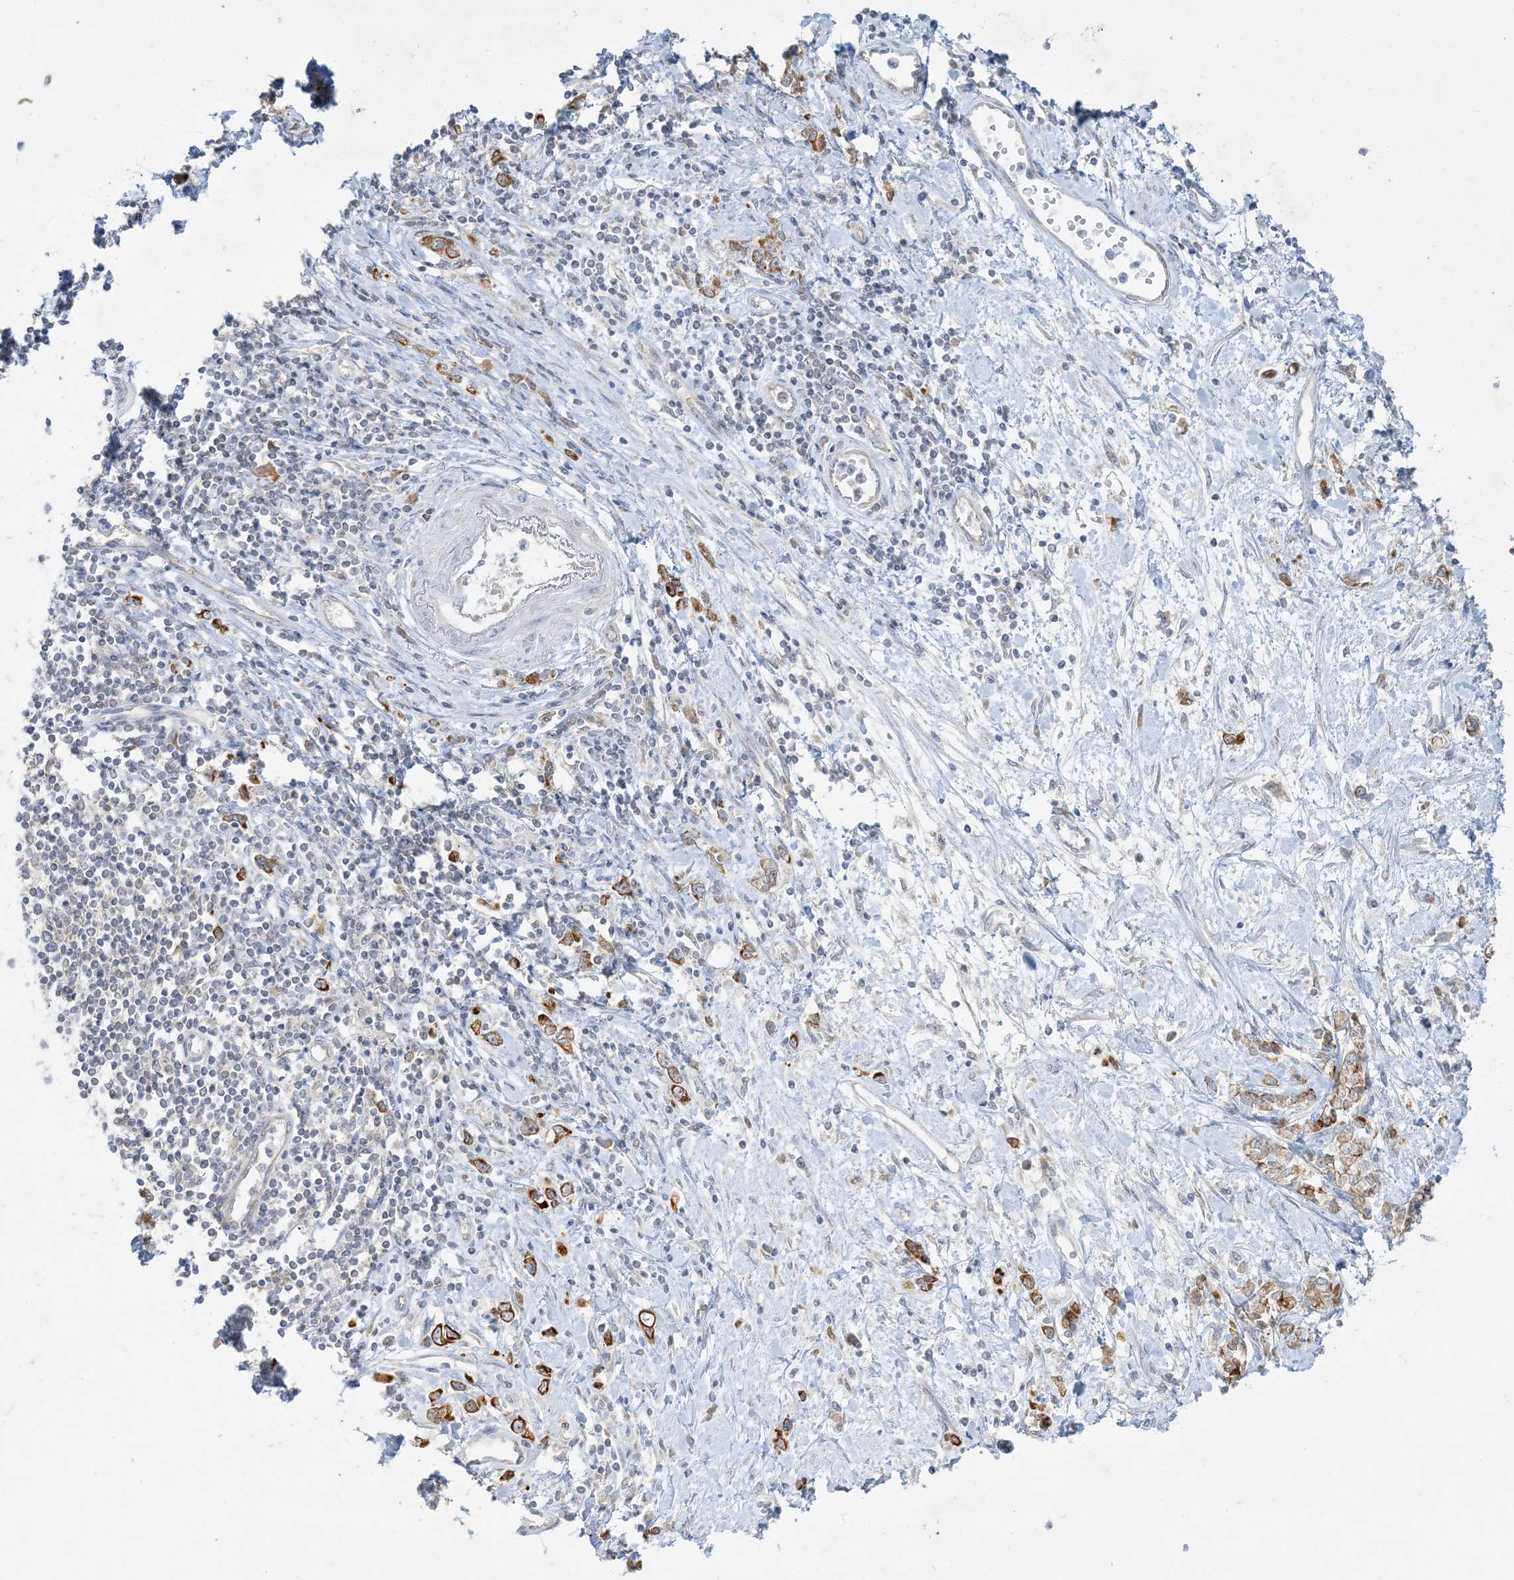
{"staining": {"intensity": "strong", "quantity": ">75%", "location": "cytoplasmic/membranous"}, "tissue": "stomach cancer", "cell_type": "Tumor cells", "image_type": "cancer", "snomed": [{"axis": "morphology", "description": "Adenocarcinoma, NOS"}, {"axis": "topography", "description": "Stomach"}], "caption": "A brown stain shows strong cytoplasmic/membranous positivity of a protein in human stomach cancer tumor cells.", "gene": "RPP40", "patient": {"sex": "female", "age": 76}}